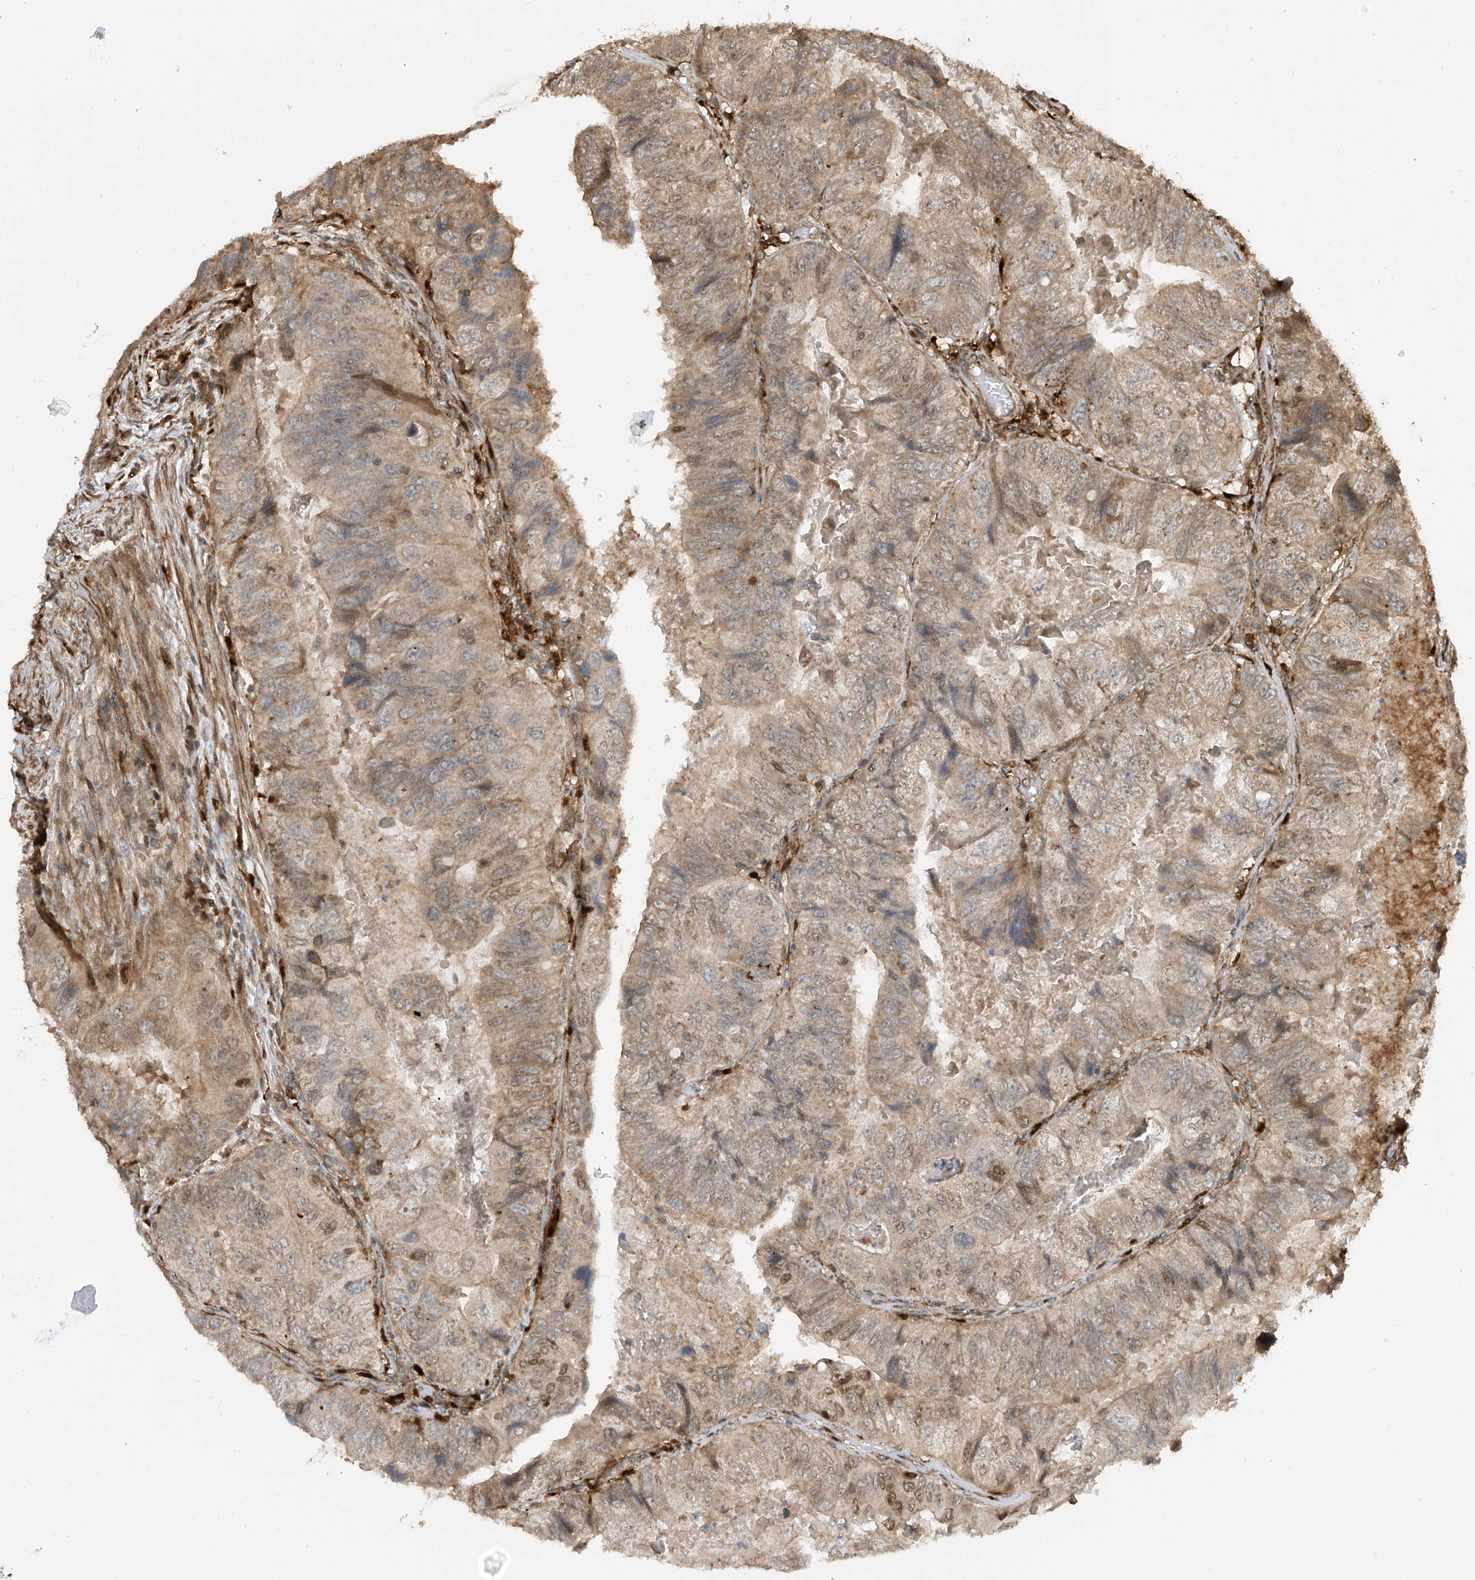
{"staining": {"intensity": "moderate", "quantity": "<25%", "location": "cytoplasmic/membranous,nuclear"}, "tissue": "colorectal cancer", "cell_type": "Tumor cells", "image_type": "cancer", "snomed": [{"axis": "morphology", "description": "Adenocarcinoma, NOS"}, {"axis": "topography", "description": "Rectum"}], "caption": "This is an image of immunohistochemistry staining of colorectal cancer (adenocarcinoma), which shows moderate staining in the cytoplasmic/membranous and nuclear of tumor cells.", "gene": "ATAD2B", "patient": {"sex": "male", "age": 63}}